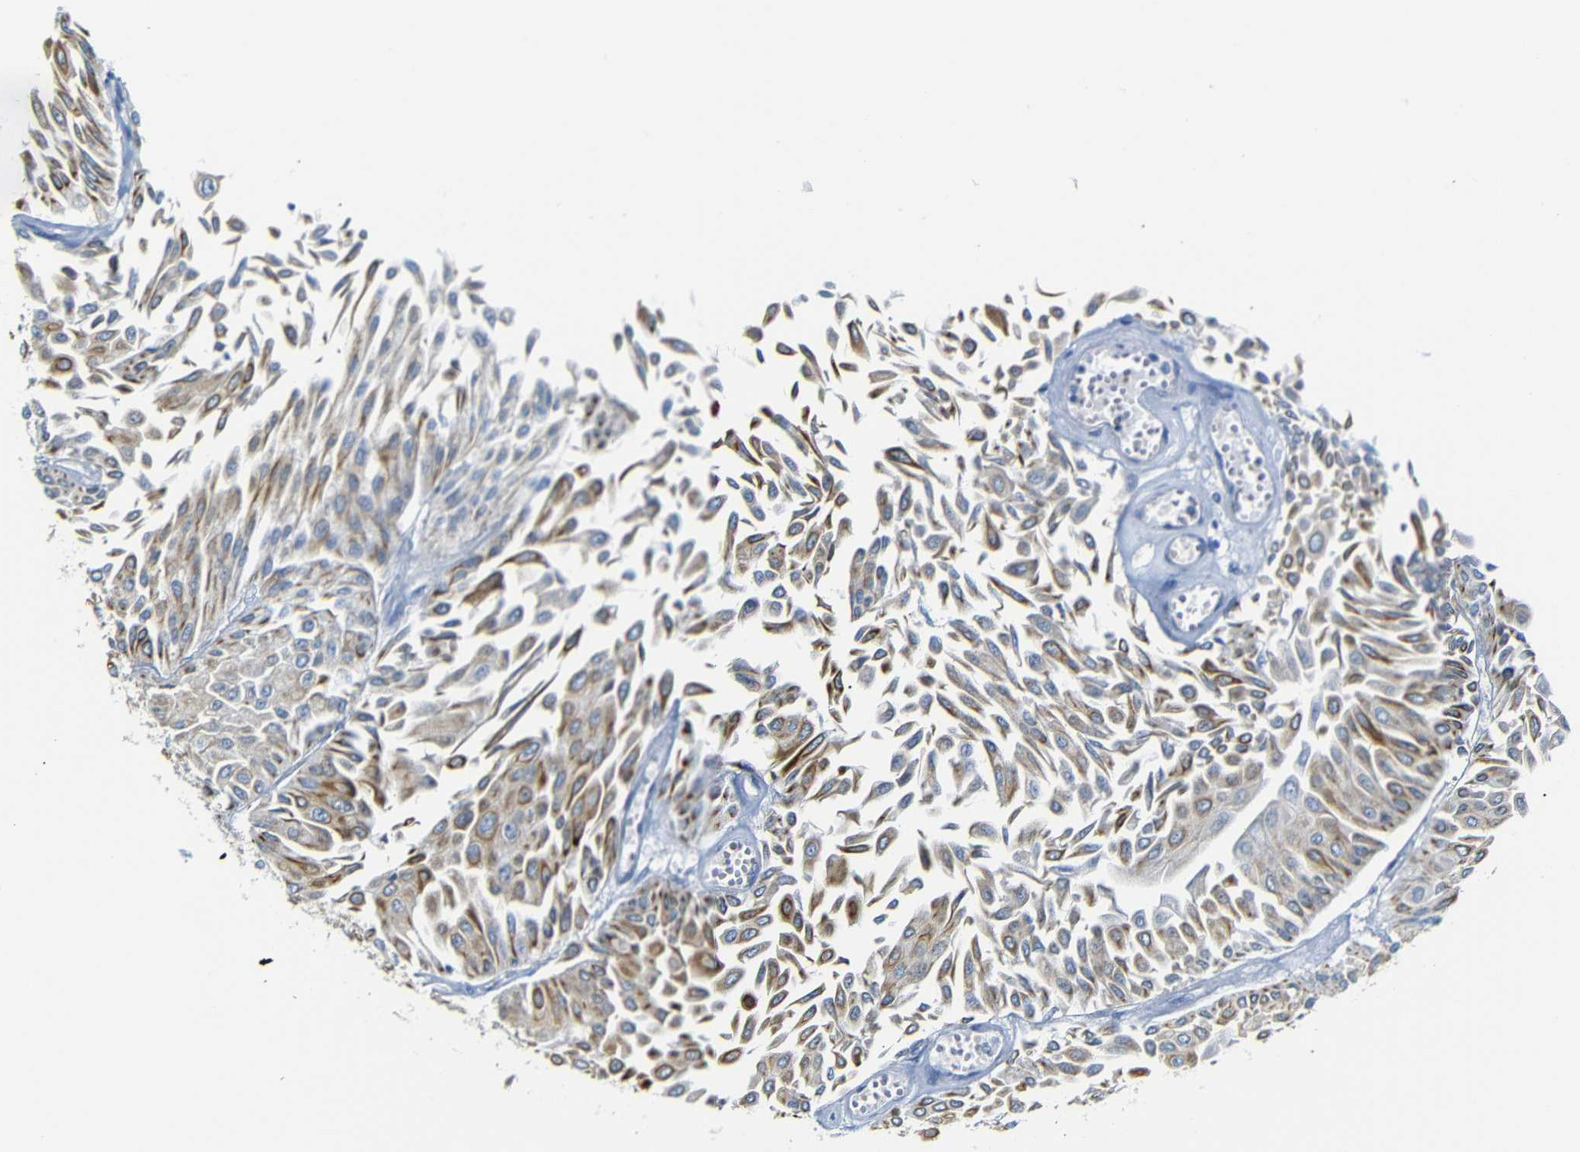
{"staining": {"intensity": "moderate", "quantity": ">75%", "location": "cytoplasmic/membranous"}, "tissue": "urothelial cancer", "cell_type": "Tumor cells", "image_type": "cancer", "snomed": [{"axis": "morphology", "description": "Urothelial carcinoma, Low grade"}, {"axis": "topography", "description": "Urinary bladder"}], "caption": "Urothelial carcinoma (low-grade) tissue reveals moderate cytoplasmic/membranous staining in about >75% of tumor cells Immunohistochemistry (ihc) stains the protein in brown and the nuclei are stained blue.", "gene": "DYNAP", "patient": {"sex": "male", "age": 67}}